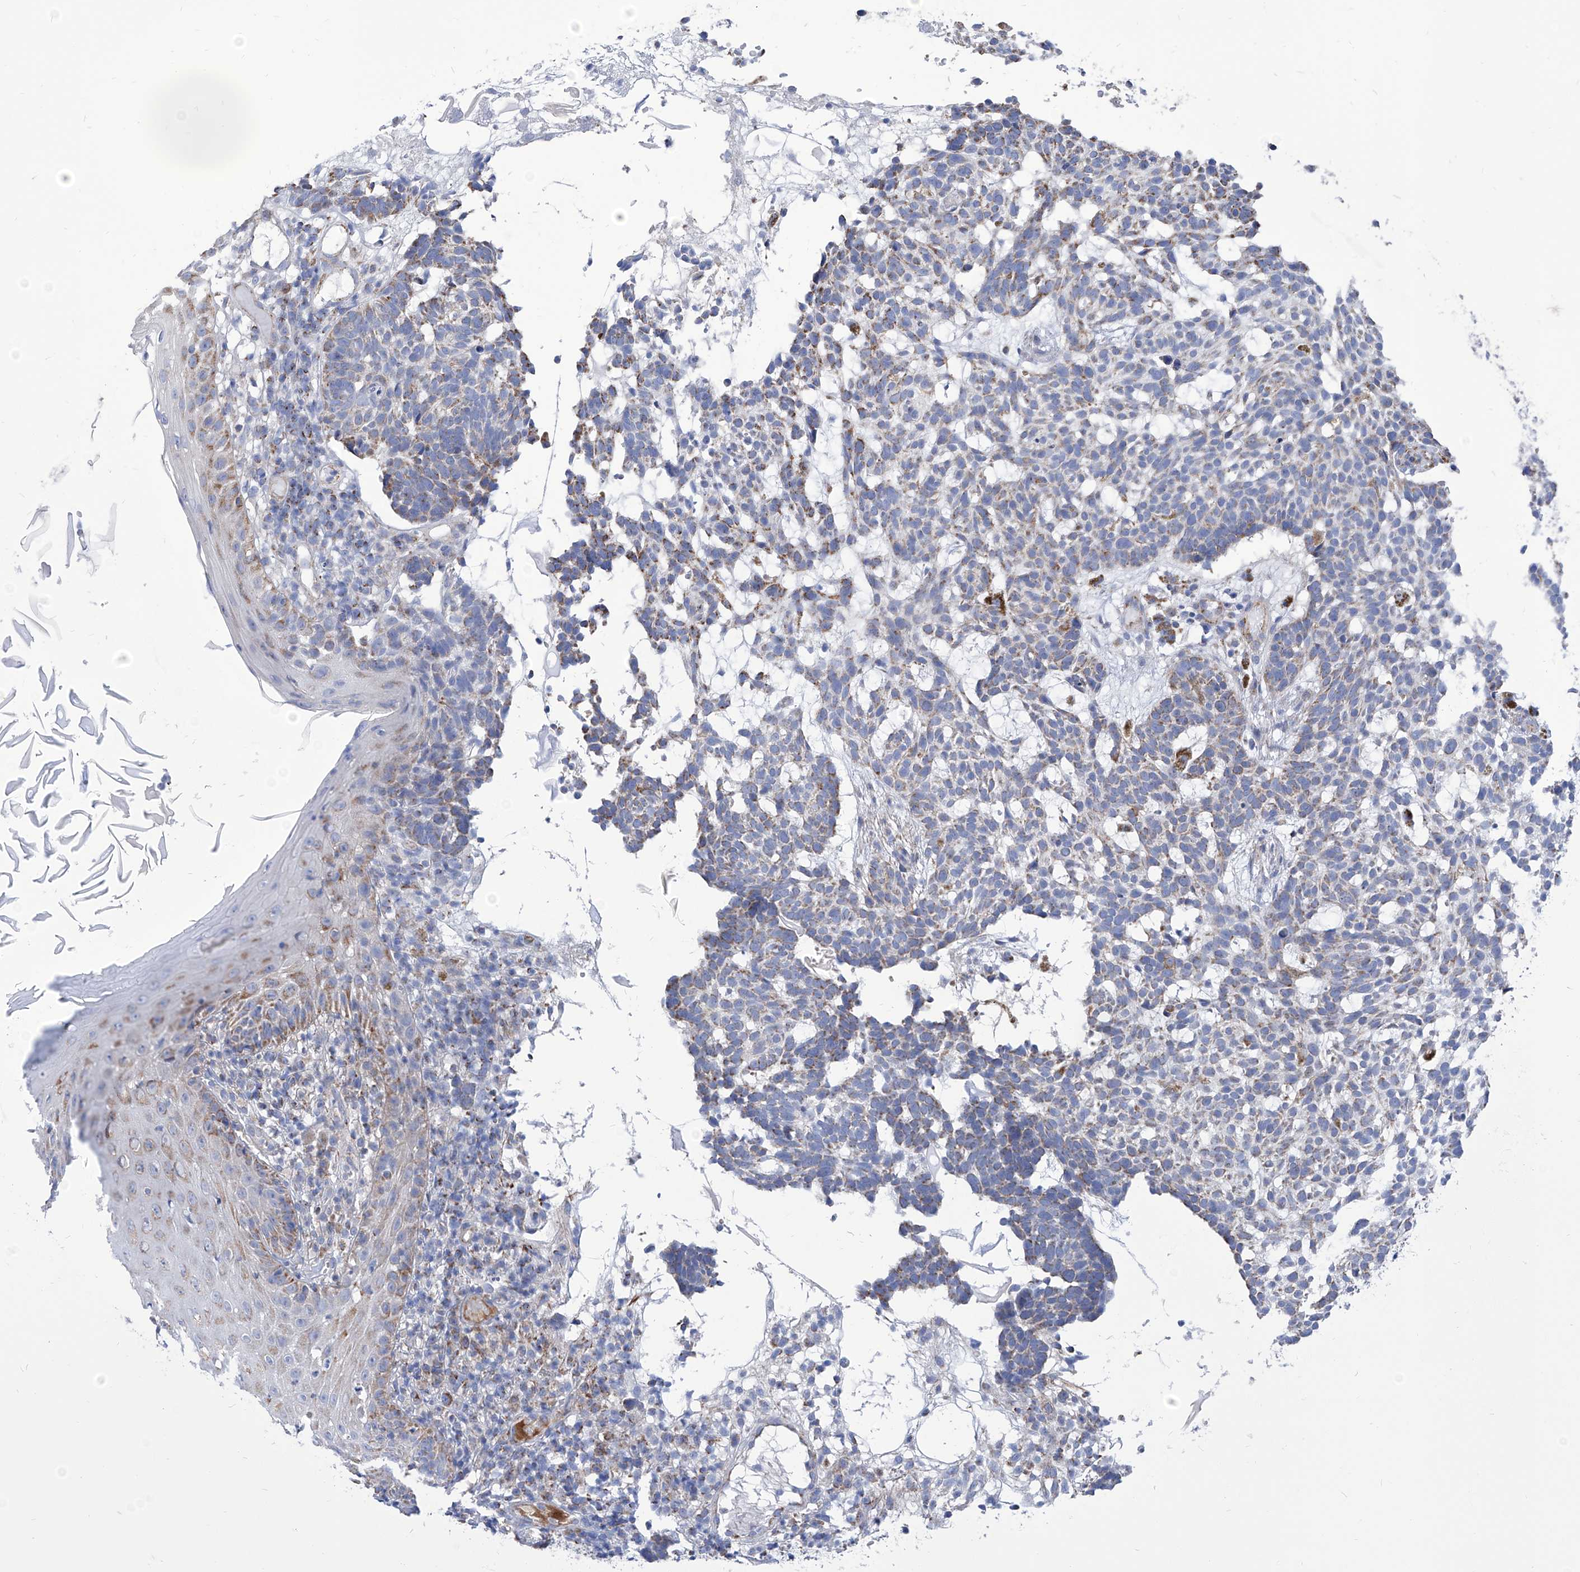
{"staining": {"intensity": "weak", "quantity": "25%-75%", "location": "cytoplasmic/membranous"}, "tissue": "skin cancer", "cell_type": "Tumor cells", "image_type": "cancer", "snomed": [{"axis": "morphology", "description": "Basal cell carcinoma"}, {"axis": "topography", "description": "Skin"}], "caption": "The histopathology image displays immunohistochemical staining of skin basal cell carcinoma. There is weak cytoplasmic/membranous staining is appreciated in approximately 25%-75% of tumor cells.", "gene": "SRBD1", "patient": {"sex": "male", "age": 85}}